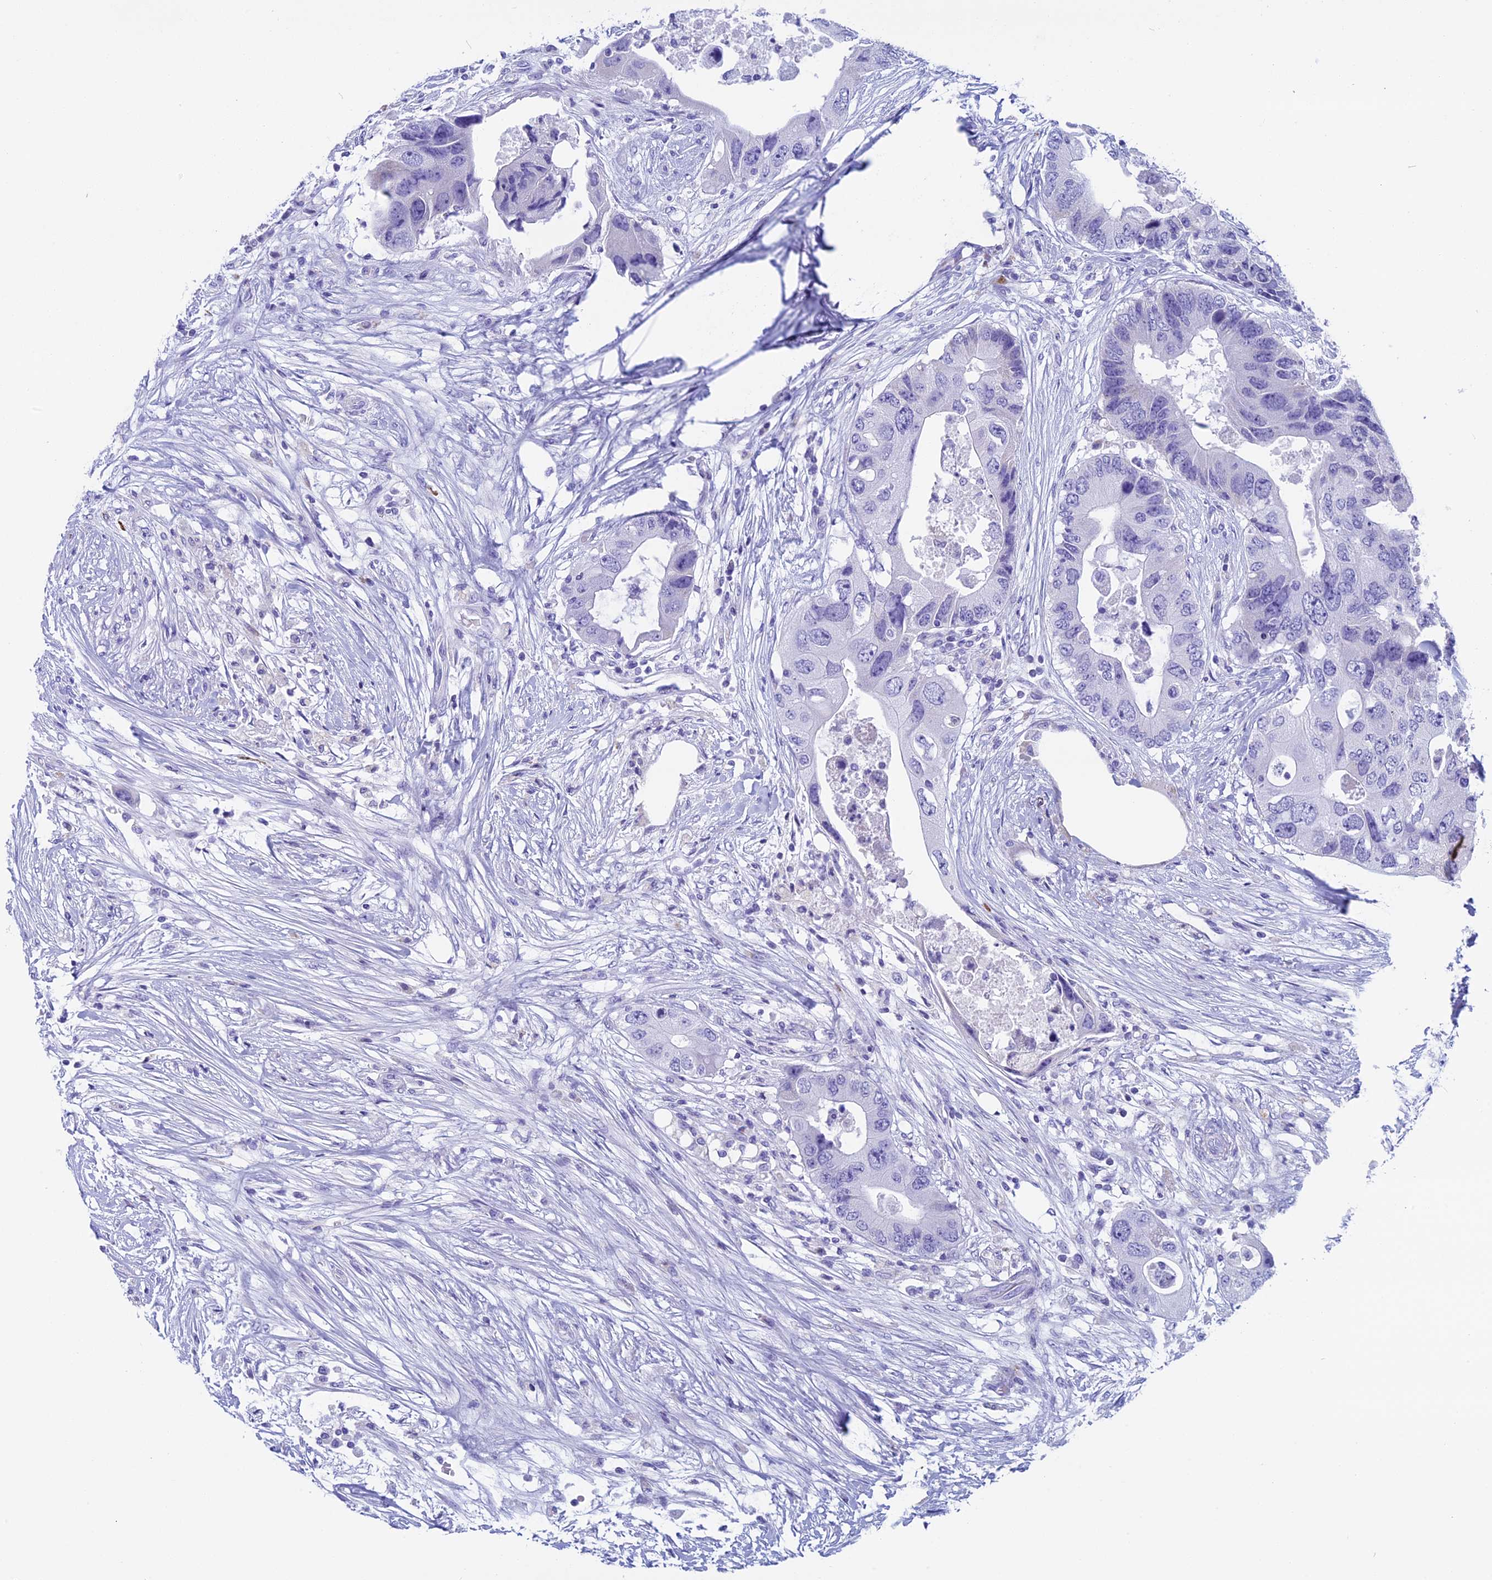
{"staining": {"intensity": "negative", "quantity": "none", "location": "none"}, "tissue": "colorectal cancer", "cell_type": "Tumor cells", "image_type": "cancer", "snomed": [{"axis": "morphology", "description": "Adenocarcinoma, NOS"}, {"axis": "topography", "description": "Colon"}], "caption": "Adenocarcinoma (colorectal) was stained to show a protein in brown. There is no significant expression in tumor cells.", "gene": "ZNF563", "patient": {"sex": "male", "age": 71}}